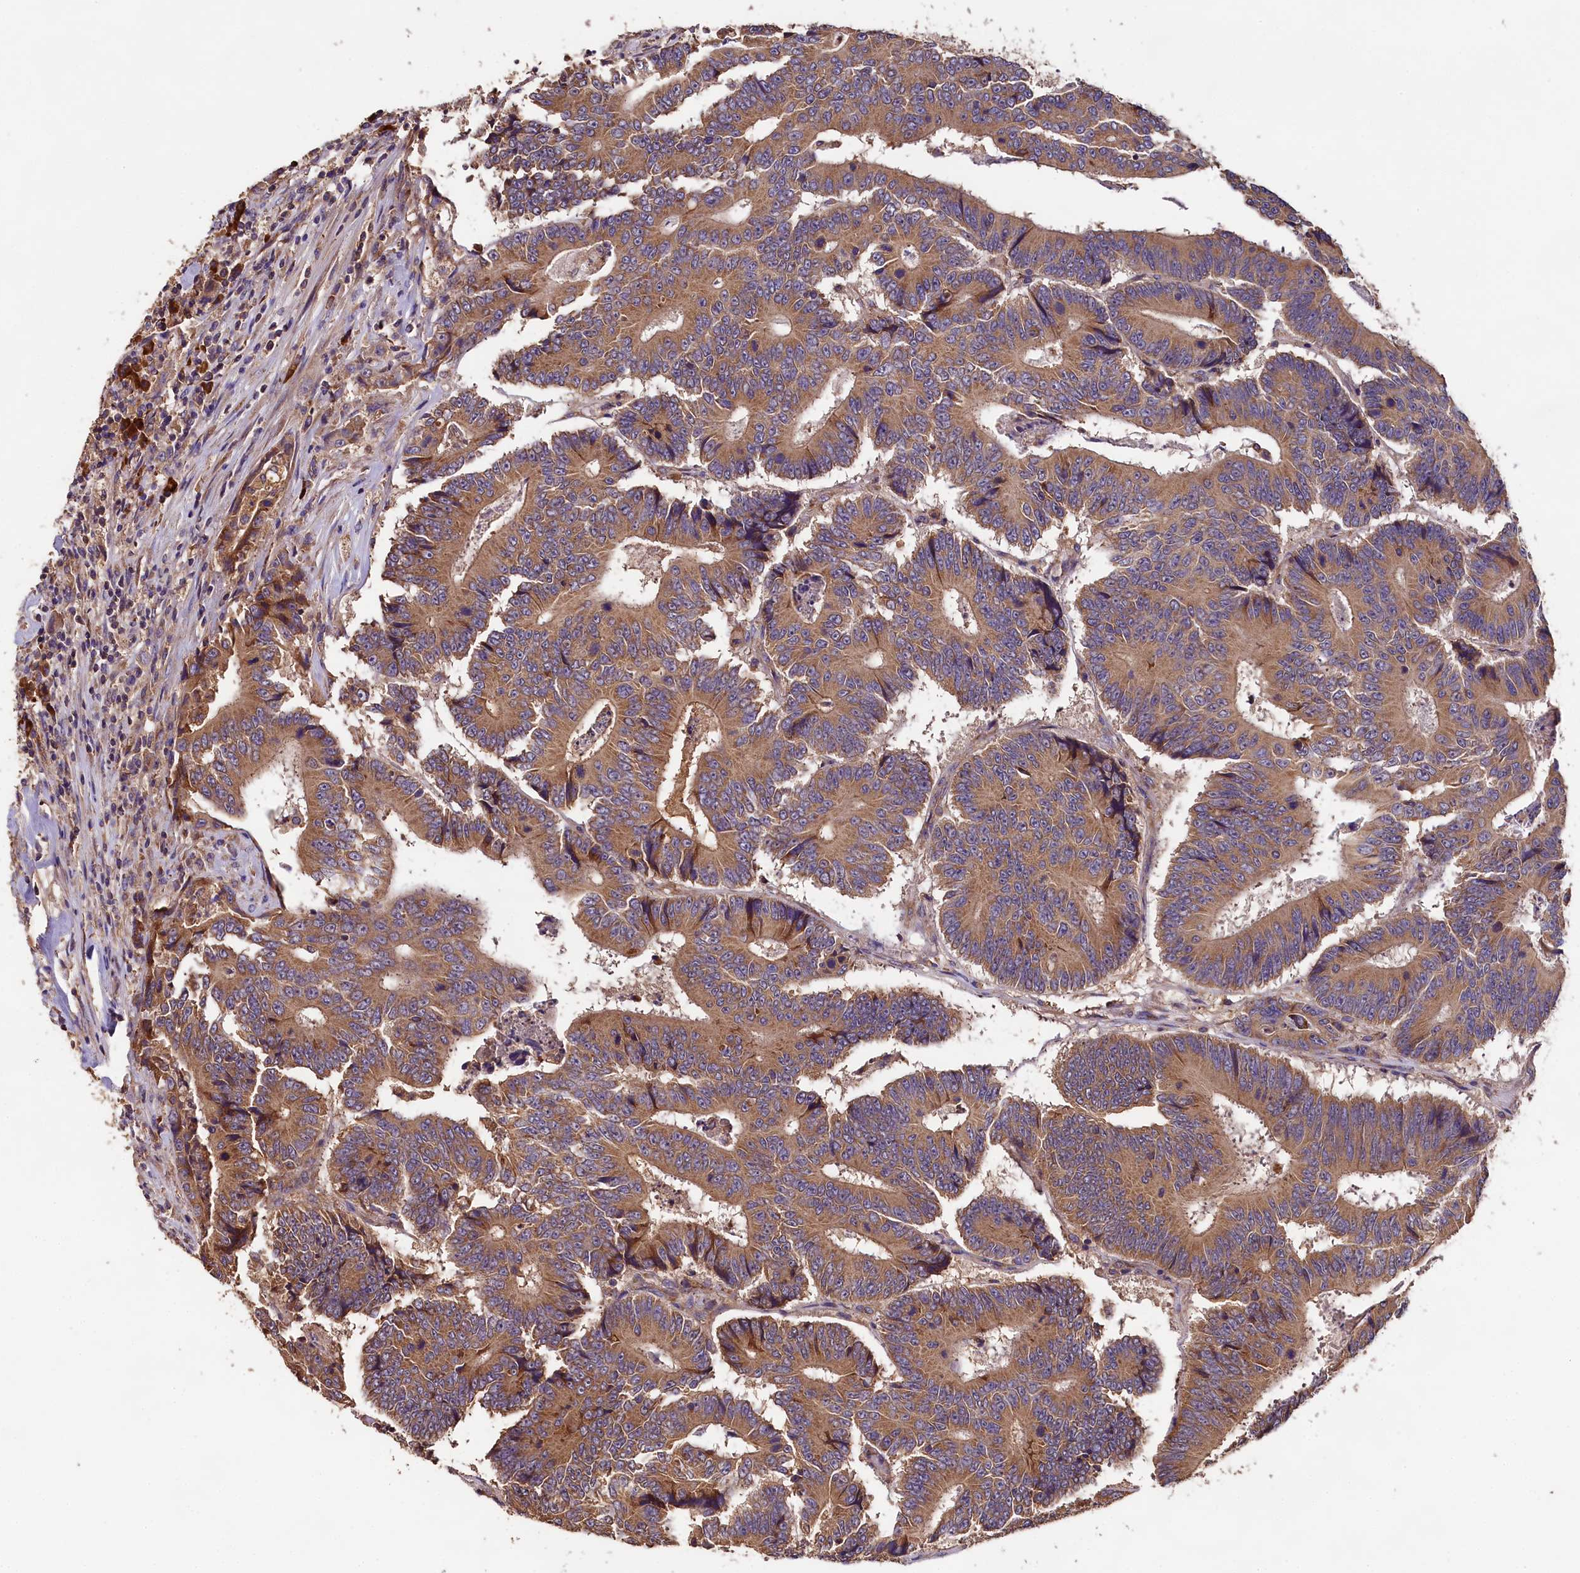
{"staining": {"intensity": "moderate", "quantity": ">75%", "location": "cytoplasmic/membranous"}, "tissue": "colorectal cancer", "cell_type": "Tumor cells", "image_type": "cancer", "snomed": [{"axis": "morphology", "description": "Adenocarcinoma, NOS"}, {"axis": "topography", "description": "Colon"}], "caption": "Colorectal cancer (adenocarcinoma) was stained to show a protein in brown. There is medium levels of moderate cytoplasmic/membranous expression in approximately >75% of tumor cells.", "gene": "ENKD1", "patient": {"sex": "male", "age": 83}}